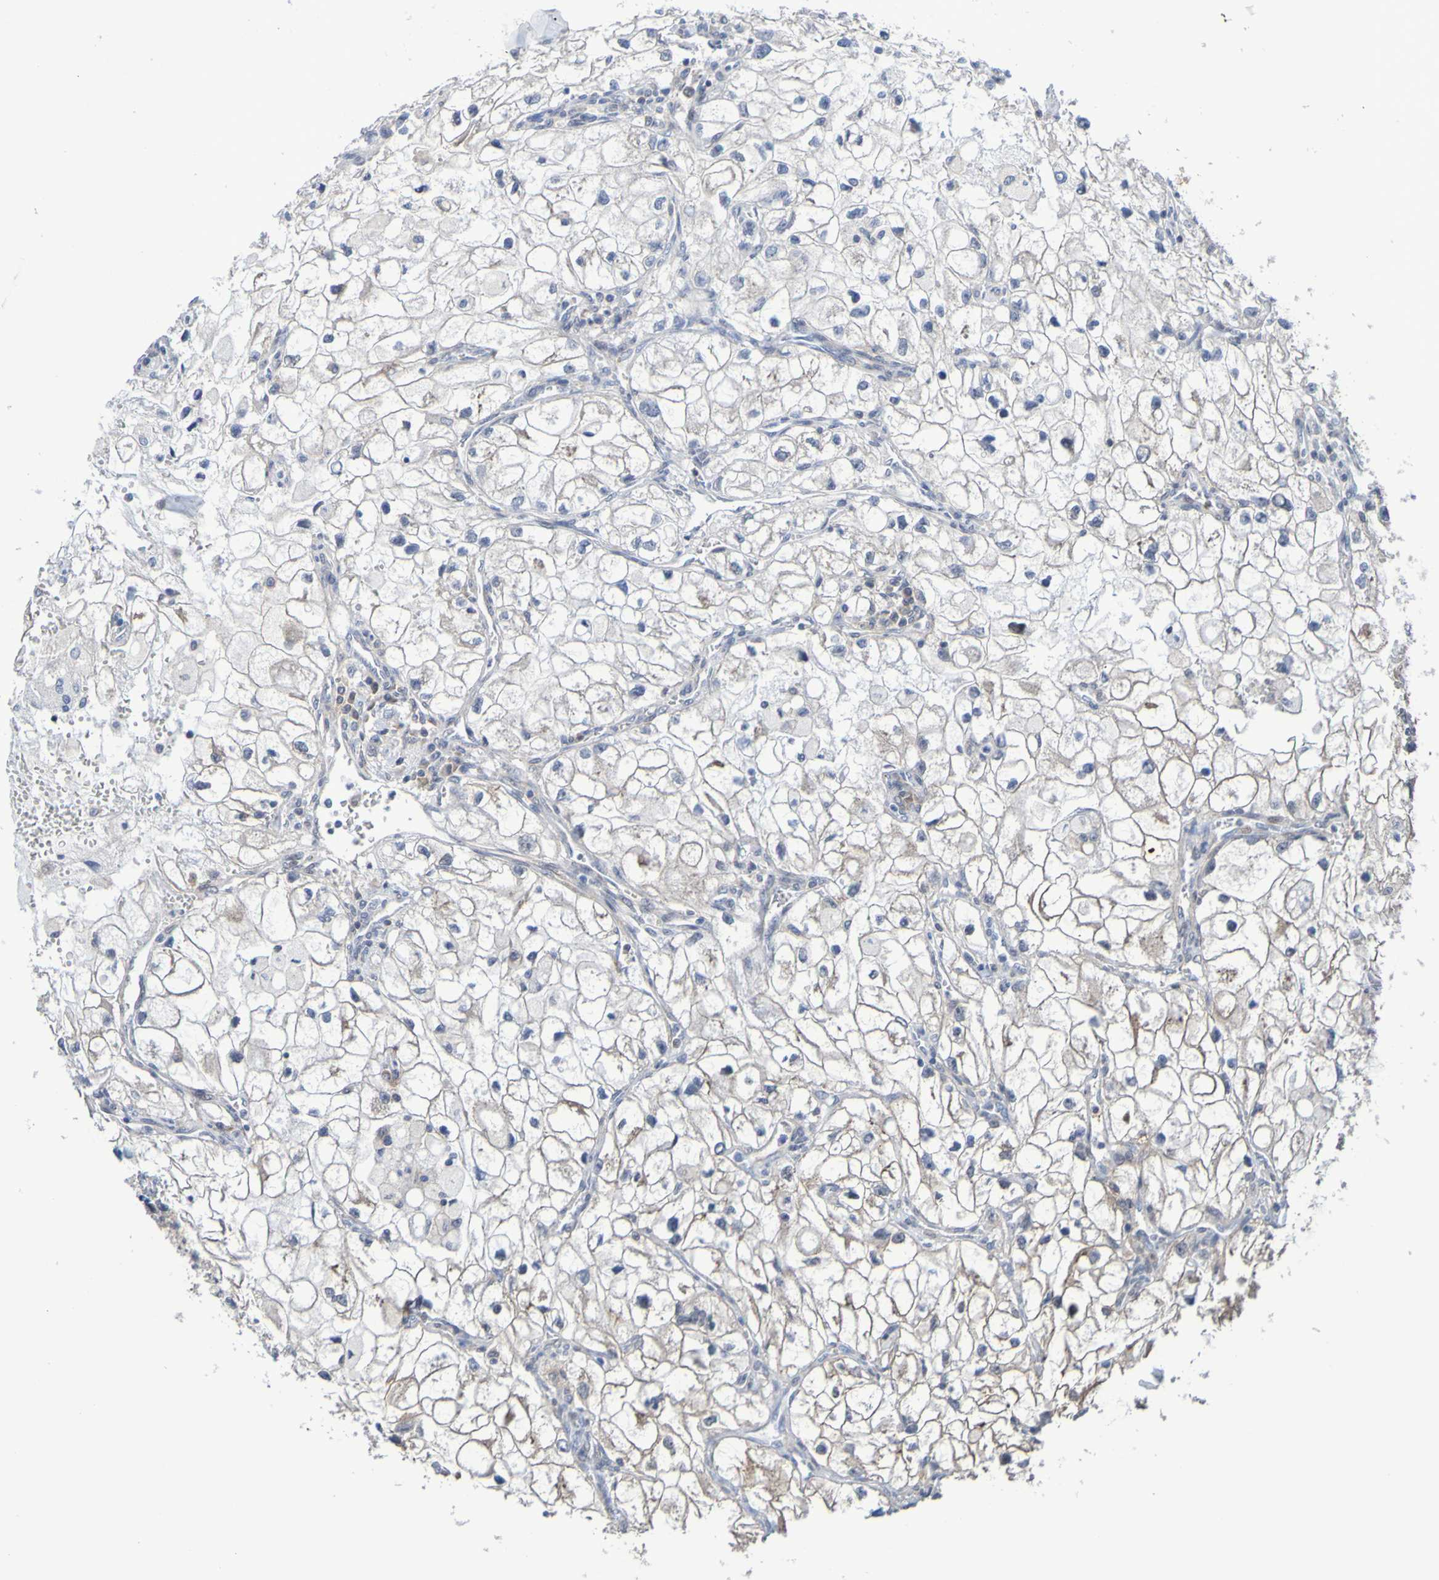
{"staining": {"intensity": "negative", "quantity": "none", "location": "none"}, "tissue": "renal cancer", "cell_type": "Tumor cells", "image_type": "cancer", "snomed": [{"axis": "morphology", "description": "Adenocarcinoma, NOS"}, {"axis": "topography", "description": "Kidney"}], "caption": "DAB immunohistochemical staining of renal cancer (adenocarcinoma) shows no significant staining in tumor cells. The staining is performed using DAB (3,3'-diaminobenzidine) brown chromogen with nuclei counter-stained in using hematoxylin.", "gene": "ATIC", "patient": {"sex": "female", "age": 70}}